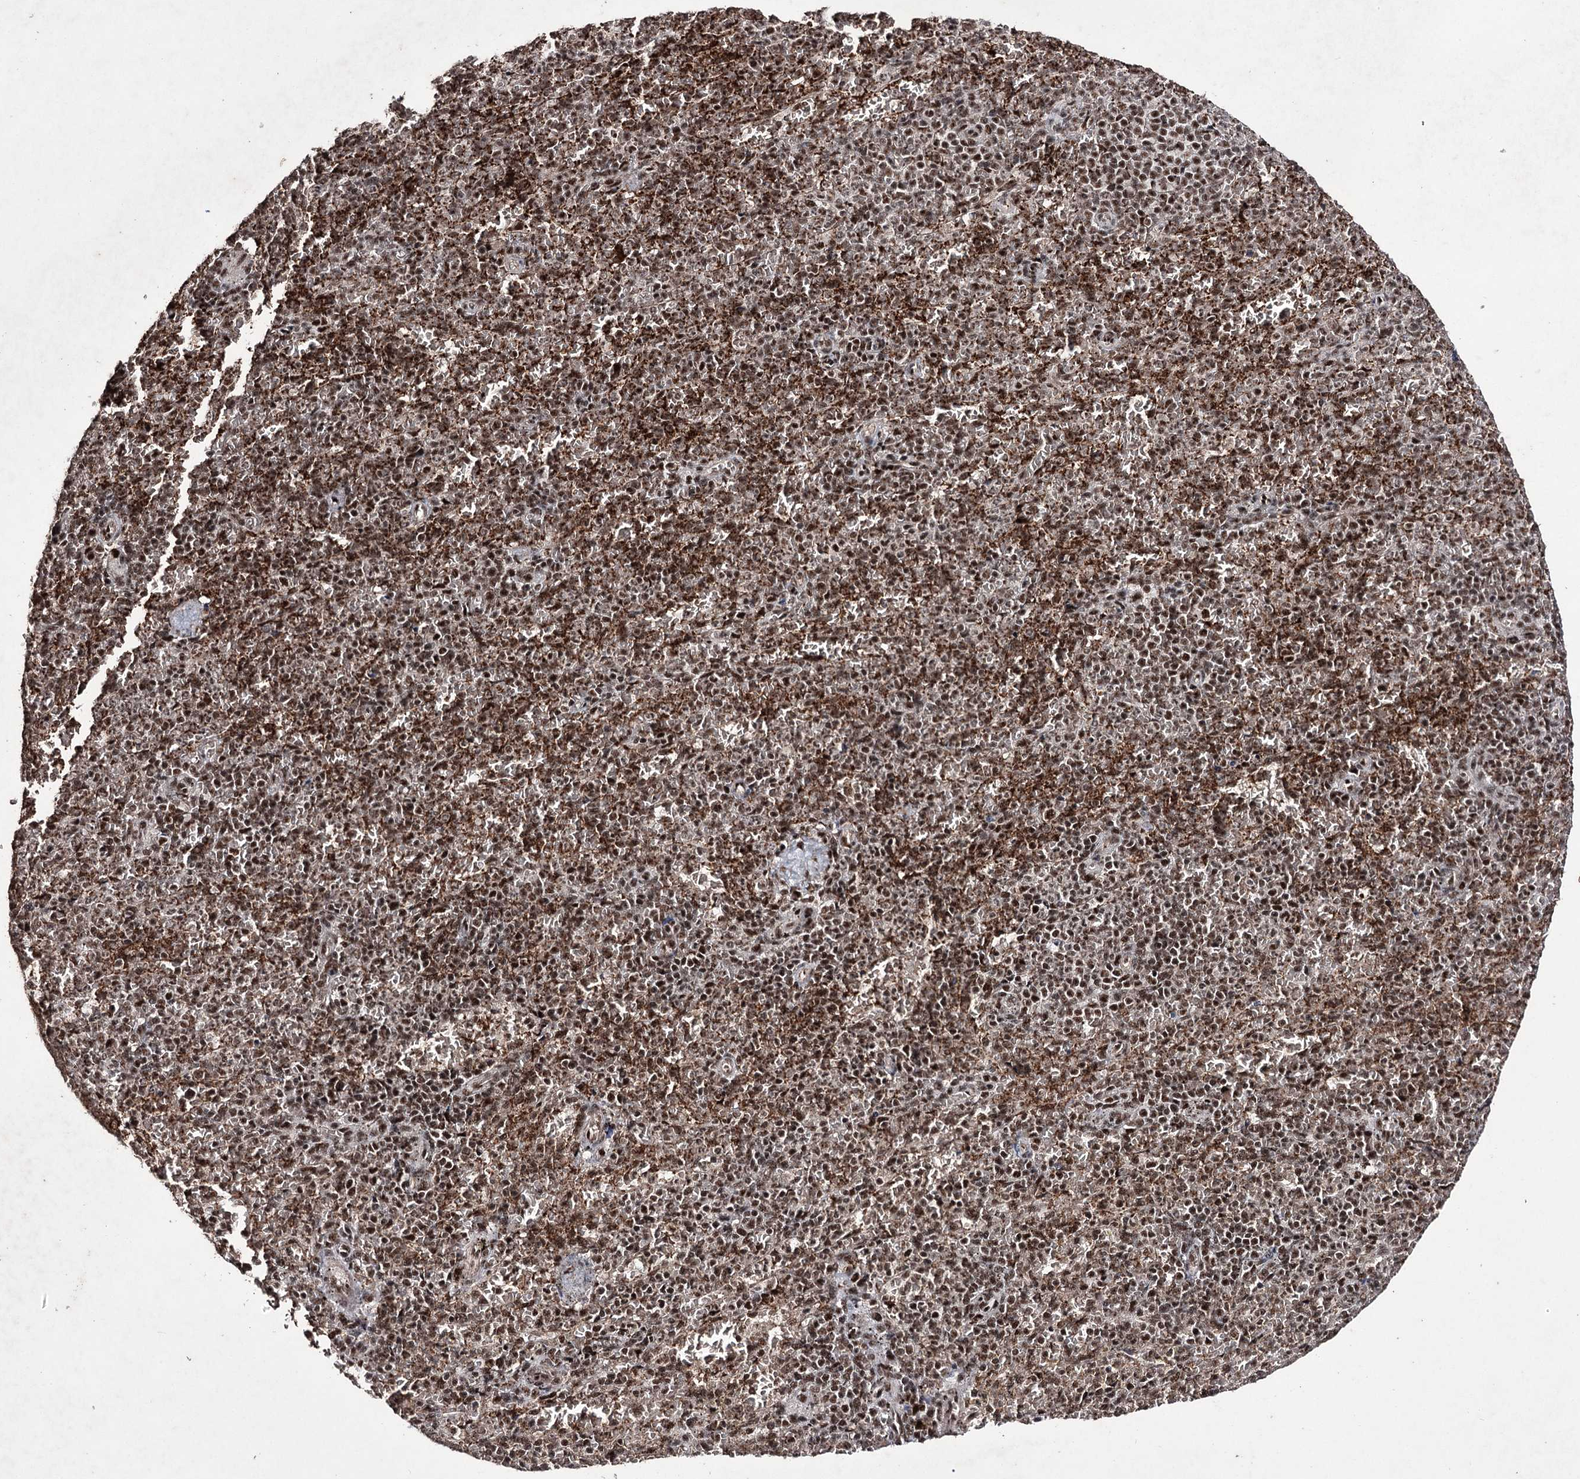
{"staining": {"intensity": "moderate", "quantity": ">75%", "location": "nuclear"}, "tissue": "spleen", "cell_type": "Cells in red pulp", "image_type": "normal", "snomed": [{"axis": "morphology", "description": "Normal tissue, NOS"}, {"axis": "topography", "description": "Spleen"}], "caption": "Immunohistochemistry (IHC) histopathology image of normal spleen stained for a protein (brown), which demonstrates medium levels of moderate nuclear expression in about >75% of cells in red pulp.", "gene": "PRPF40A", "patient": {"sex": "female", "age": 74}}